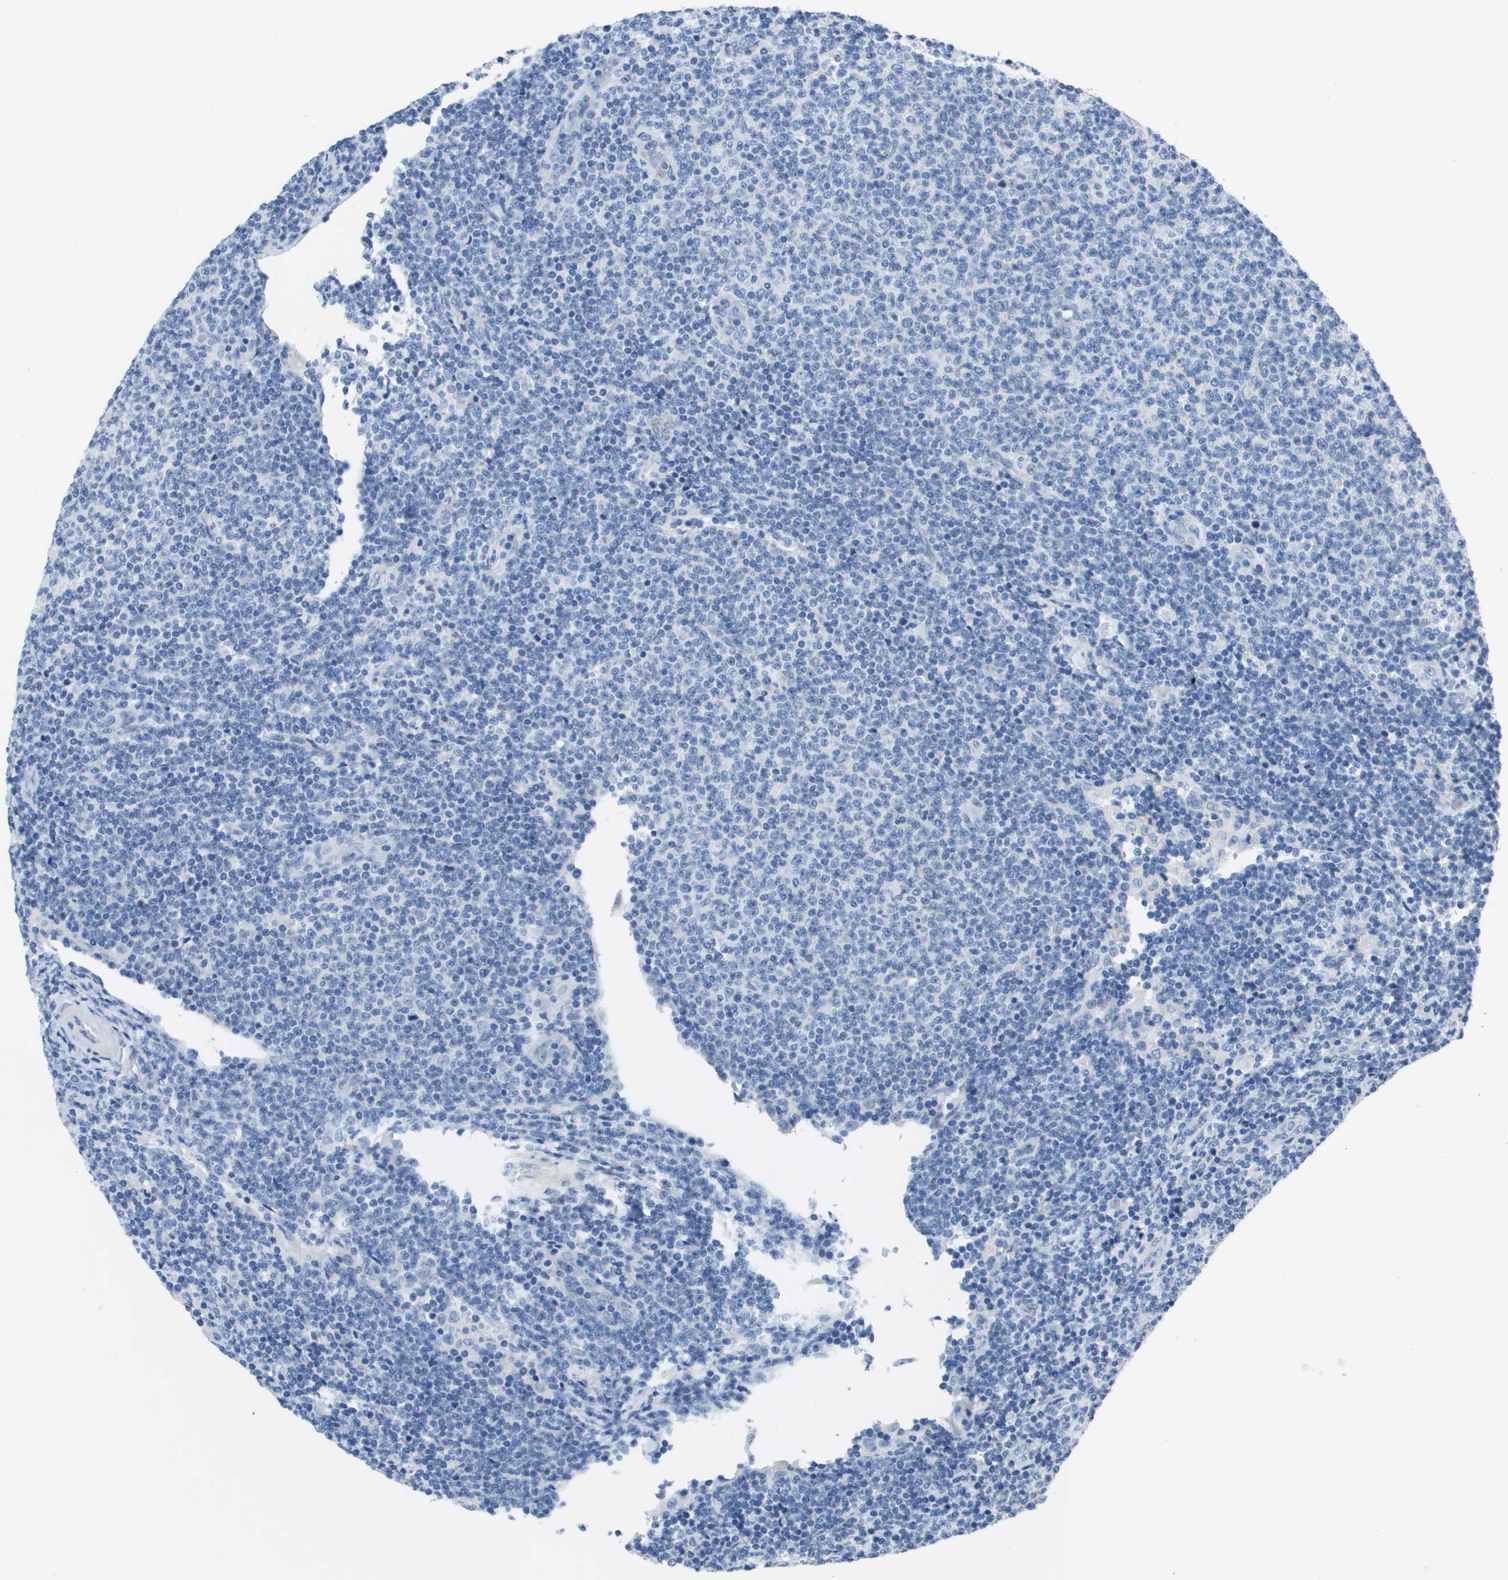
{"staining": {"intensity": "negative", "quantity": "none", "location": "none"}, "tissue": "lymphoma", "cell_type": "Tumor cells", "image_type": "cancer", "snomed": [{"axis": "morphology", "description": "Malignant lymphoma, non-Hodgkin's type, Low grade"}, {"axis": "topography", "description": "Lymph node"}], "caption": "A histopathology image of low-grade malignant lymphoma, non-Hodgkin's type stained for a protein demonstrates no brown staining in tumor cells. (Stains: DAB (3,3'-diaminobenzidine) immunohistochemistry with hematoxylin counter stain, Microscopy: brightfield microscopy at high magnification).", "gene": "NCS1", "patient": {"sex": "male", "age": 66}}